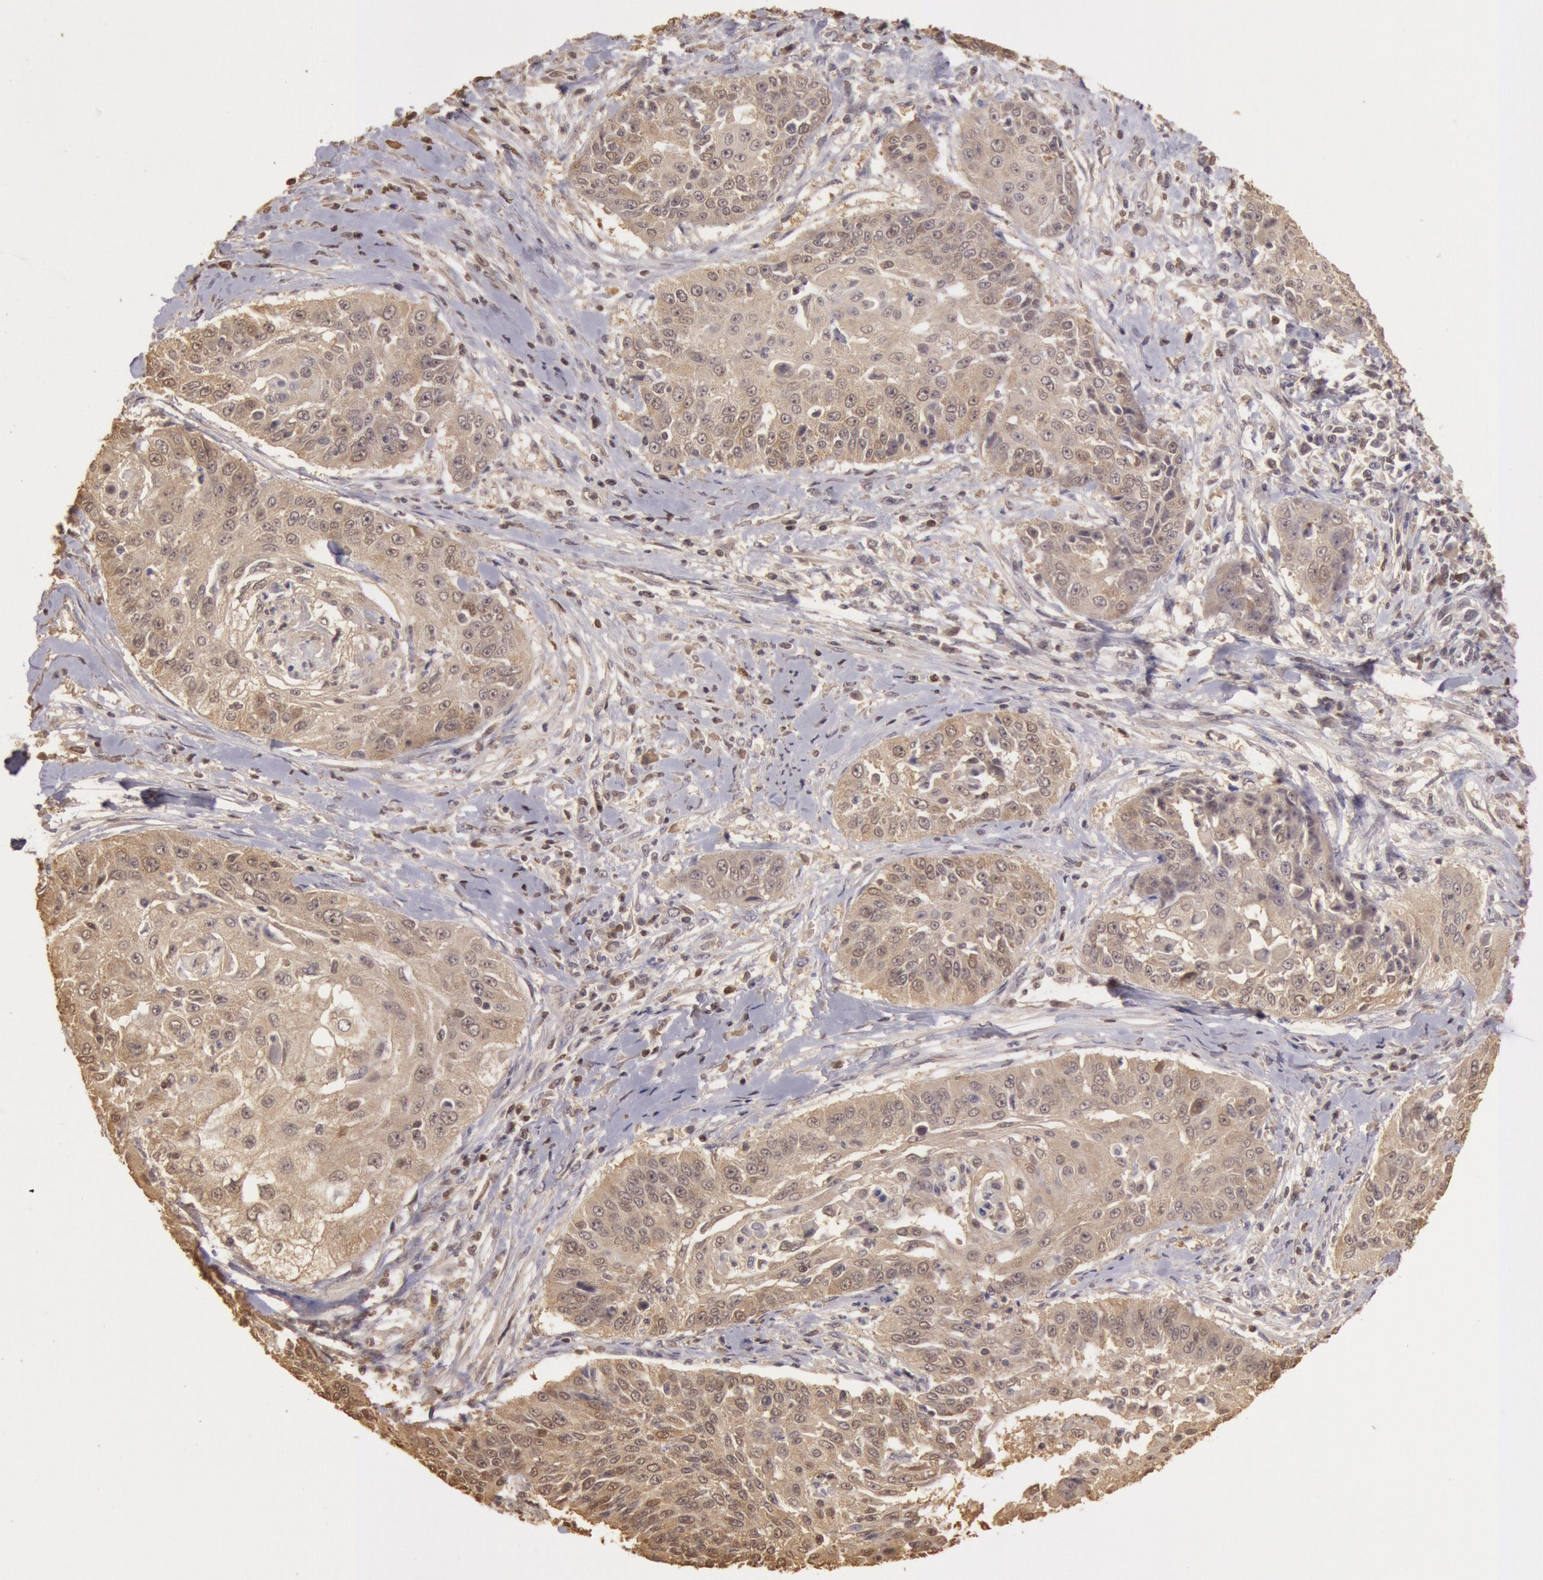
{"staining": {"intensity": "weak", "quantity": "25%-75%", "location": "cytoplasmic/membranous,nuclear"}, "tissue": "cervical cancer", "cell_type": "Tumor cells", "image_type": "cancer", "snomed": [{"axis": "morphology", "description": "Squamous cell carcinoma, NOS"}, {"axis": "topography", "description": "Cervix"}], "caption": "This histopathology image reveals immunohistochemistry staining of human cervical cancer (squamous cell carcinoma), with low weak cytoplasmic/membranous and nuclear expression in about 25%-75% of tumor cells.", "gene": "SOD1", "patient": {"sex": "female", "age": 64}}